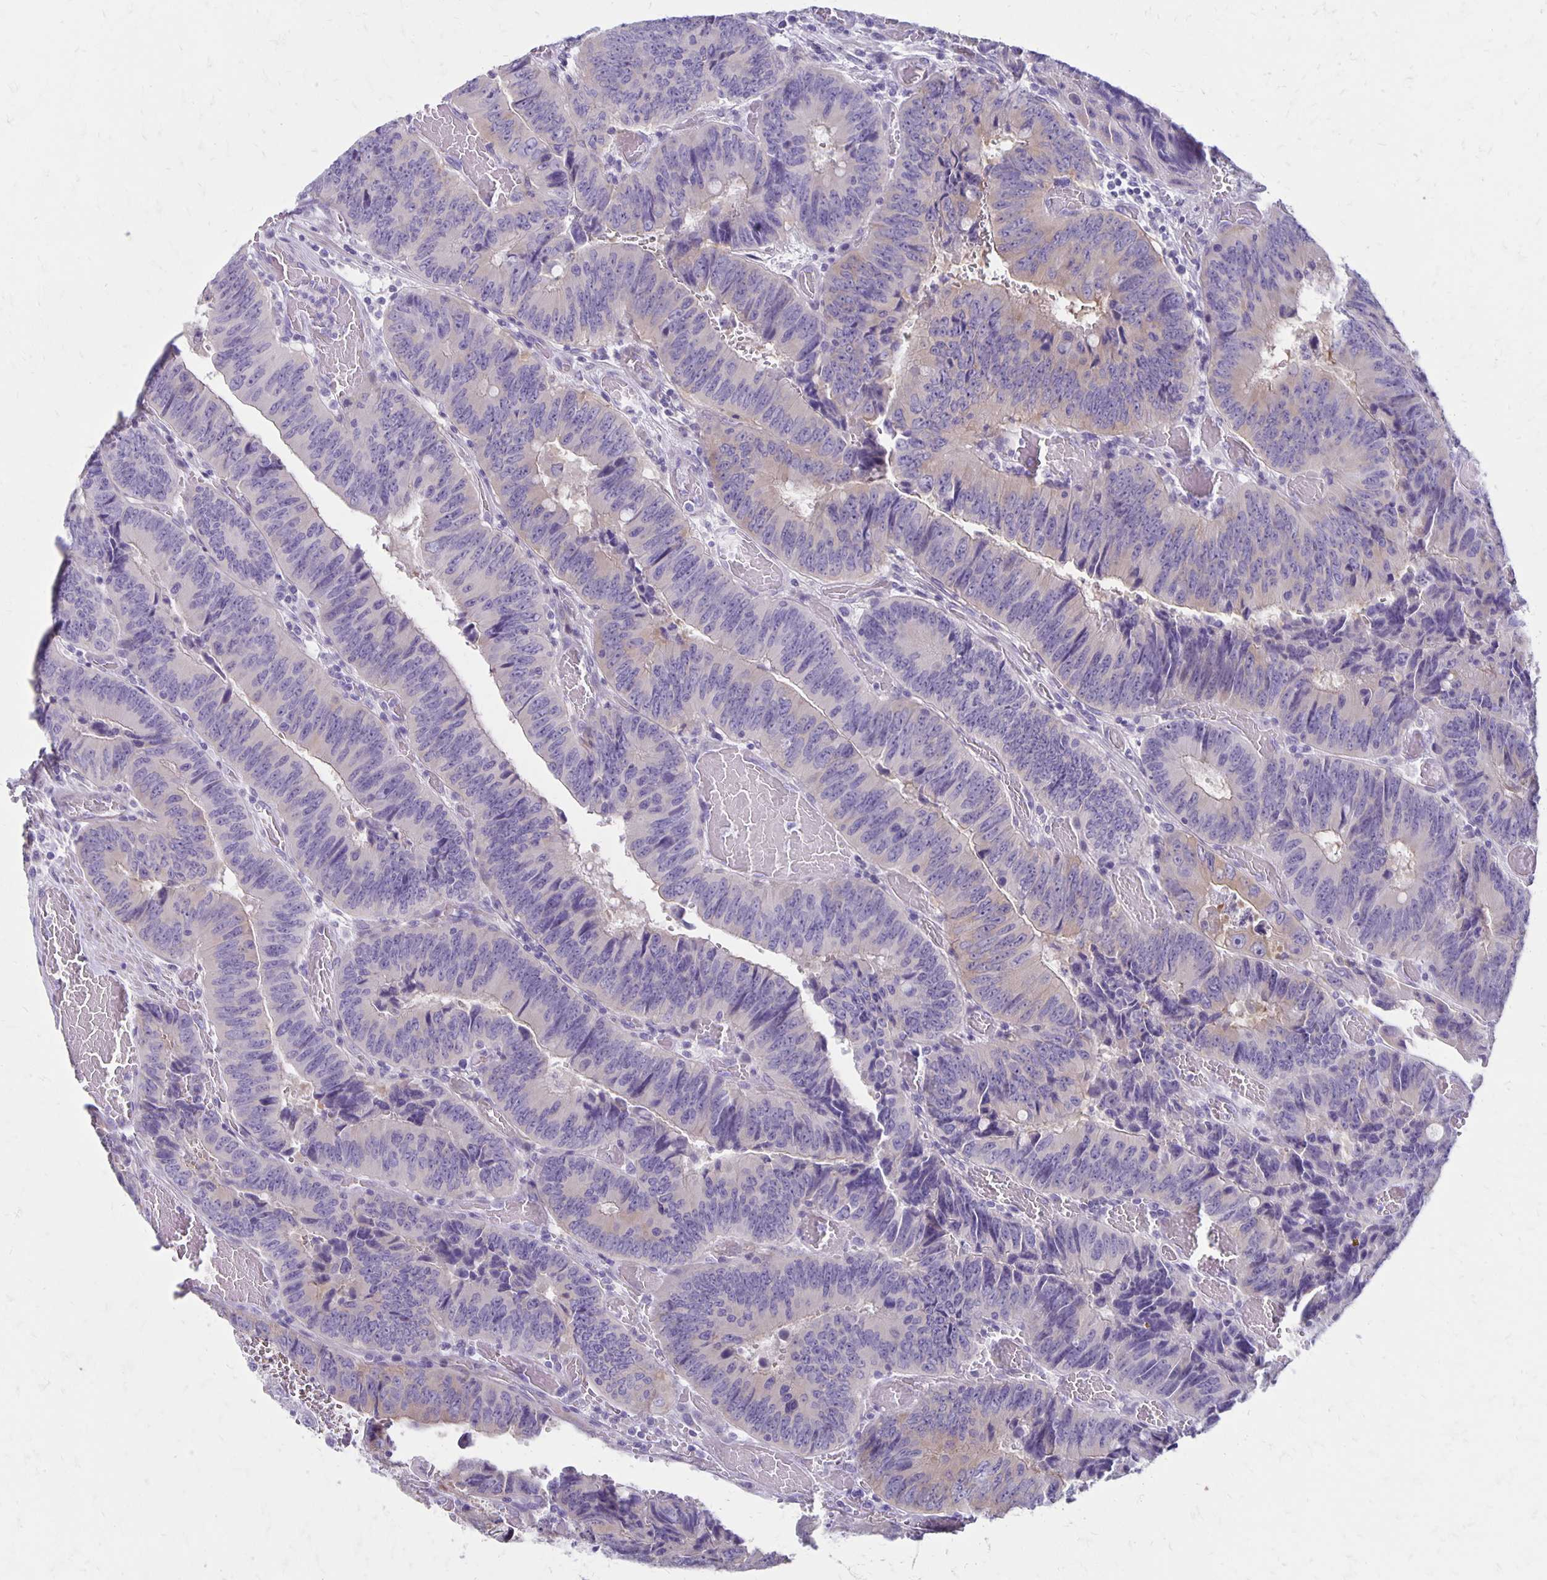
{"staining": {"intensity": "negative", "quantity": "none", "location": "none"}, "tissue": "colorectal cancer", "cell_type": "Tumor cells", "image_type": "cancer", "snomed": [{"axis": "morphology", "description": "Adenocarcinoma, NOS"}, {"axis": "topography", "description": "Colon"}], "caption": "Tumor cells are negative for brown protein staining in colorectal cancer (adenocarcinoma).", "gene": "HOMER1", "patient": {"sex": "female", "age": 84}}